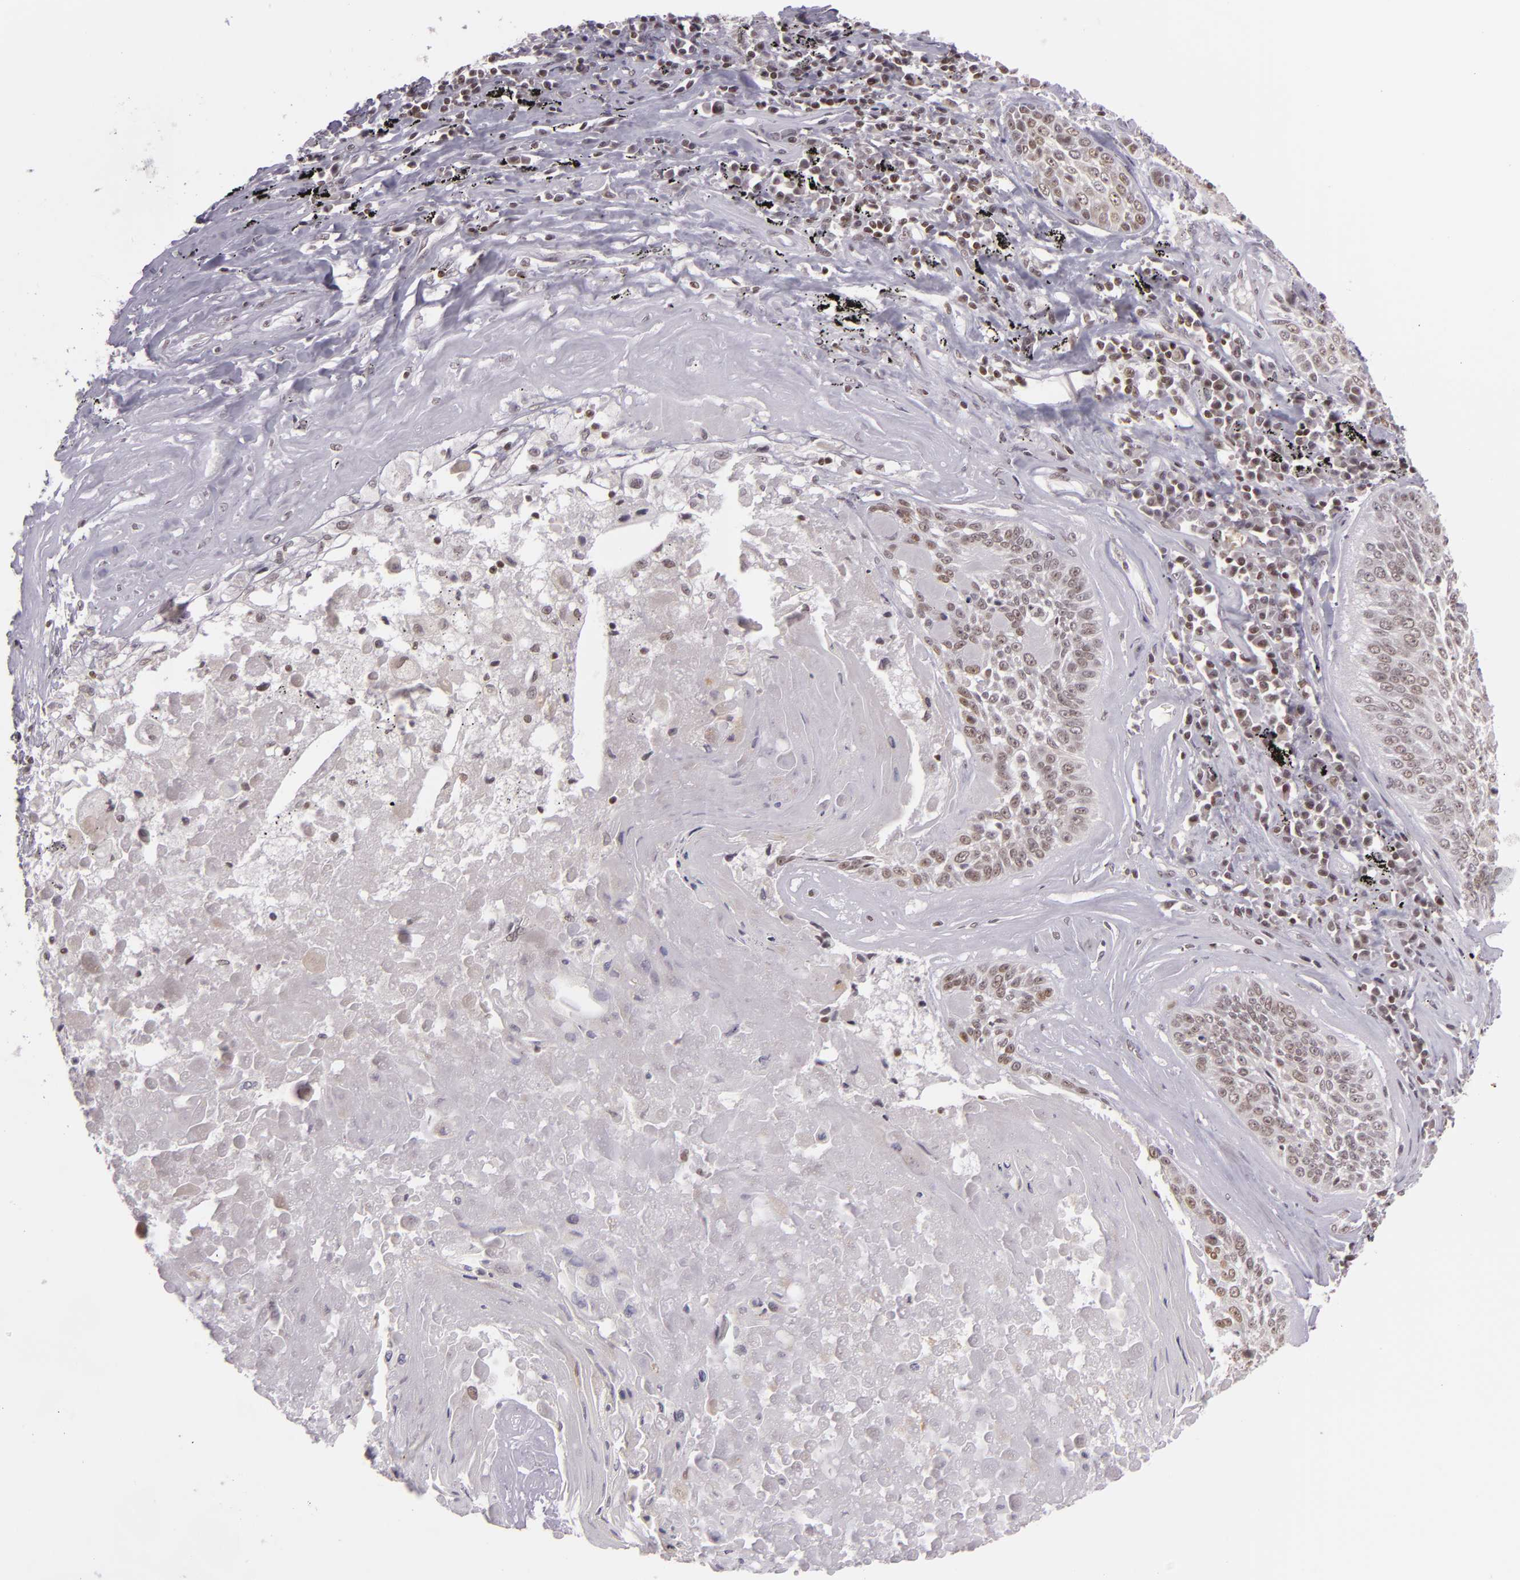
{"staining": {"intensity": "weak", "quantity": "25%-75%", "location": "nuclear"}, "tissue": "lung cancer", "cell_type": "Tumor cells", "image_type": "cancer", "snomed": [{"axis": "morphology", "description": "Adenocarcinoma, NOS"}, {"axis": "topography", "description": "Lung"}], "caption": "The photomicrograph demonstrates staining of adenocarcinoma (lung), revealing weak nuclear protein positivity (brown color) within tumor cells. The staining was performed using DAB to visualize the protein expression in brown, while the nuclei were stained in blue with hematoxylin (Magnification: 20x).", "gene": "ZFX", "patient": {"sex": "male", "age": 60}}